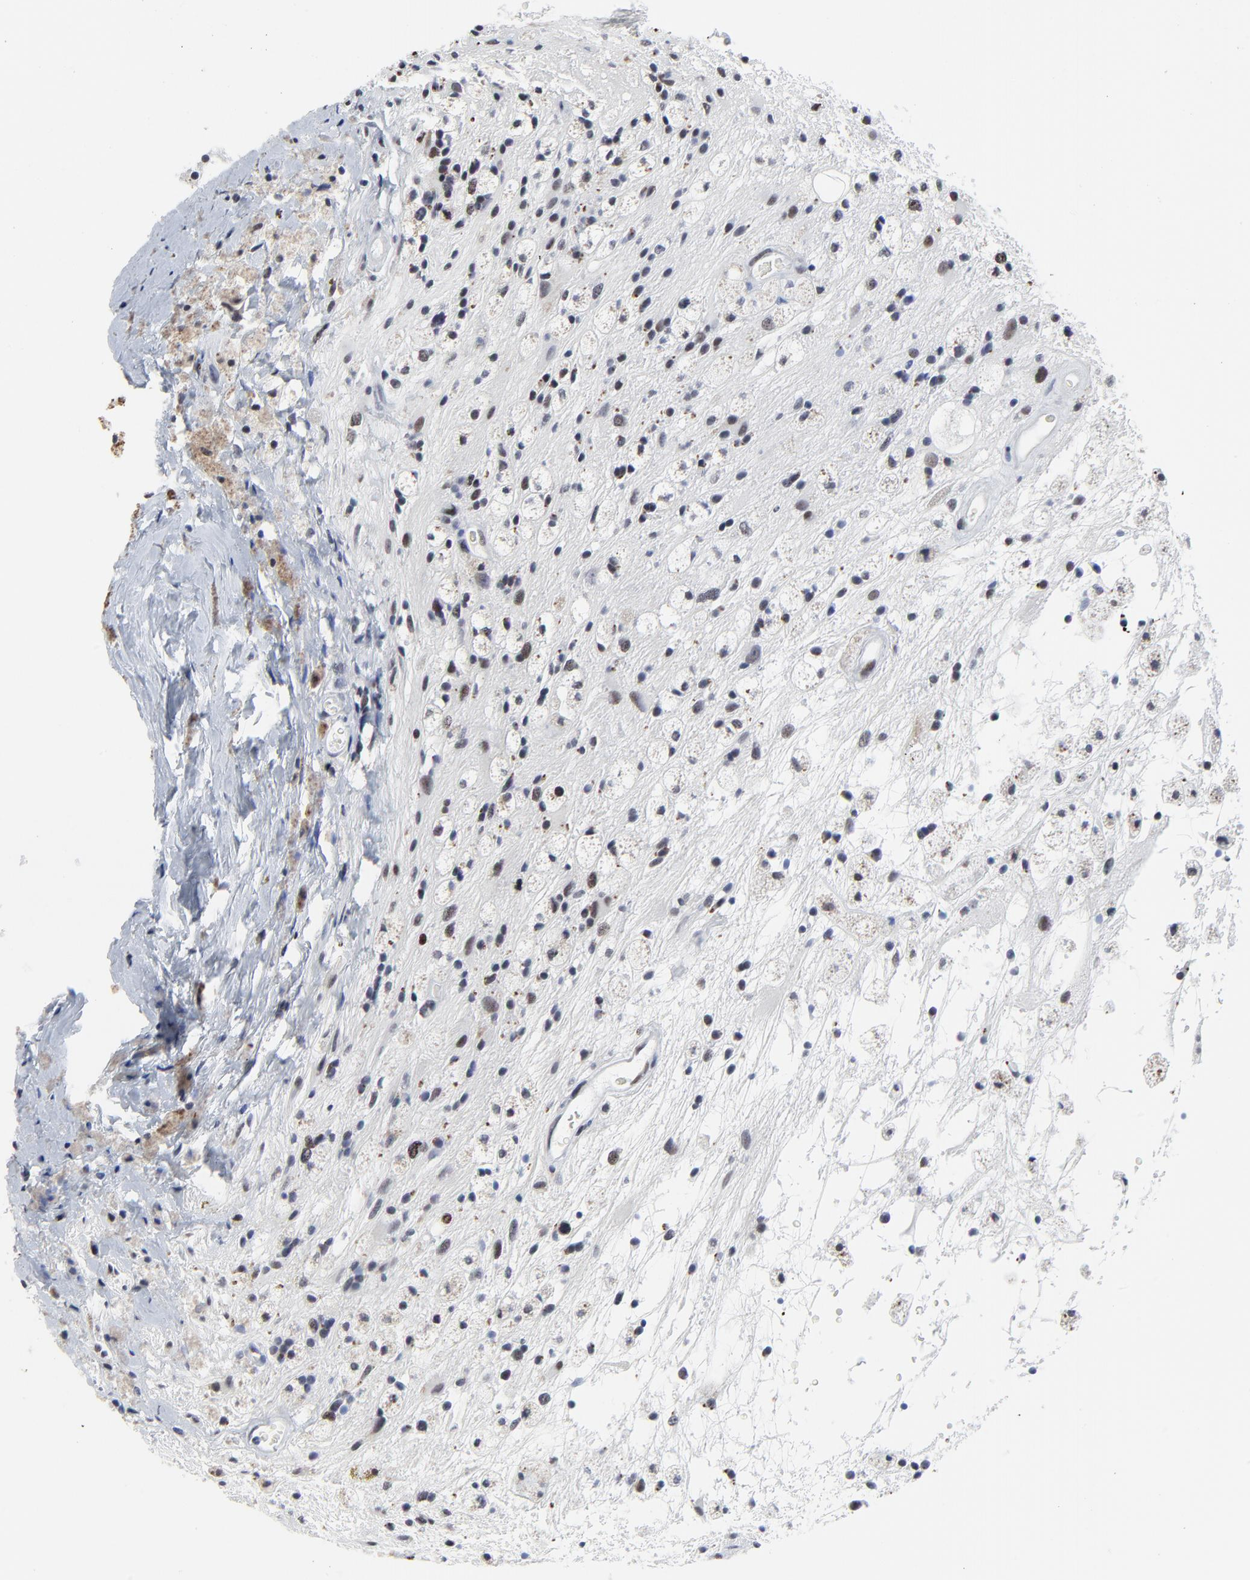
{"staining": {"intensity": "moderate", "quantity": "25%-75%", "location": "nuclear"}, "tissue": "glioma", "cell_type": "Tumor cells", "image_type": "cancer", "snomed": [{"axis": "morphology", "description": "Glioma, malignant, High grade"}, {"axis": "topography", "description": "Brain"}], "caption": "Immunohistochemical staining of glioma shows medium levels of moderate nuclear protein positivity in approximately 25%-75% of tumor cells.", "gene": "ZNF589", "patient": {"sex": "male", "age": 48}}